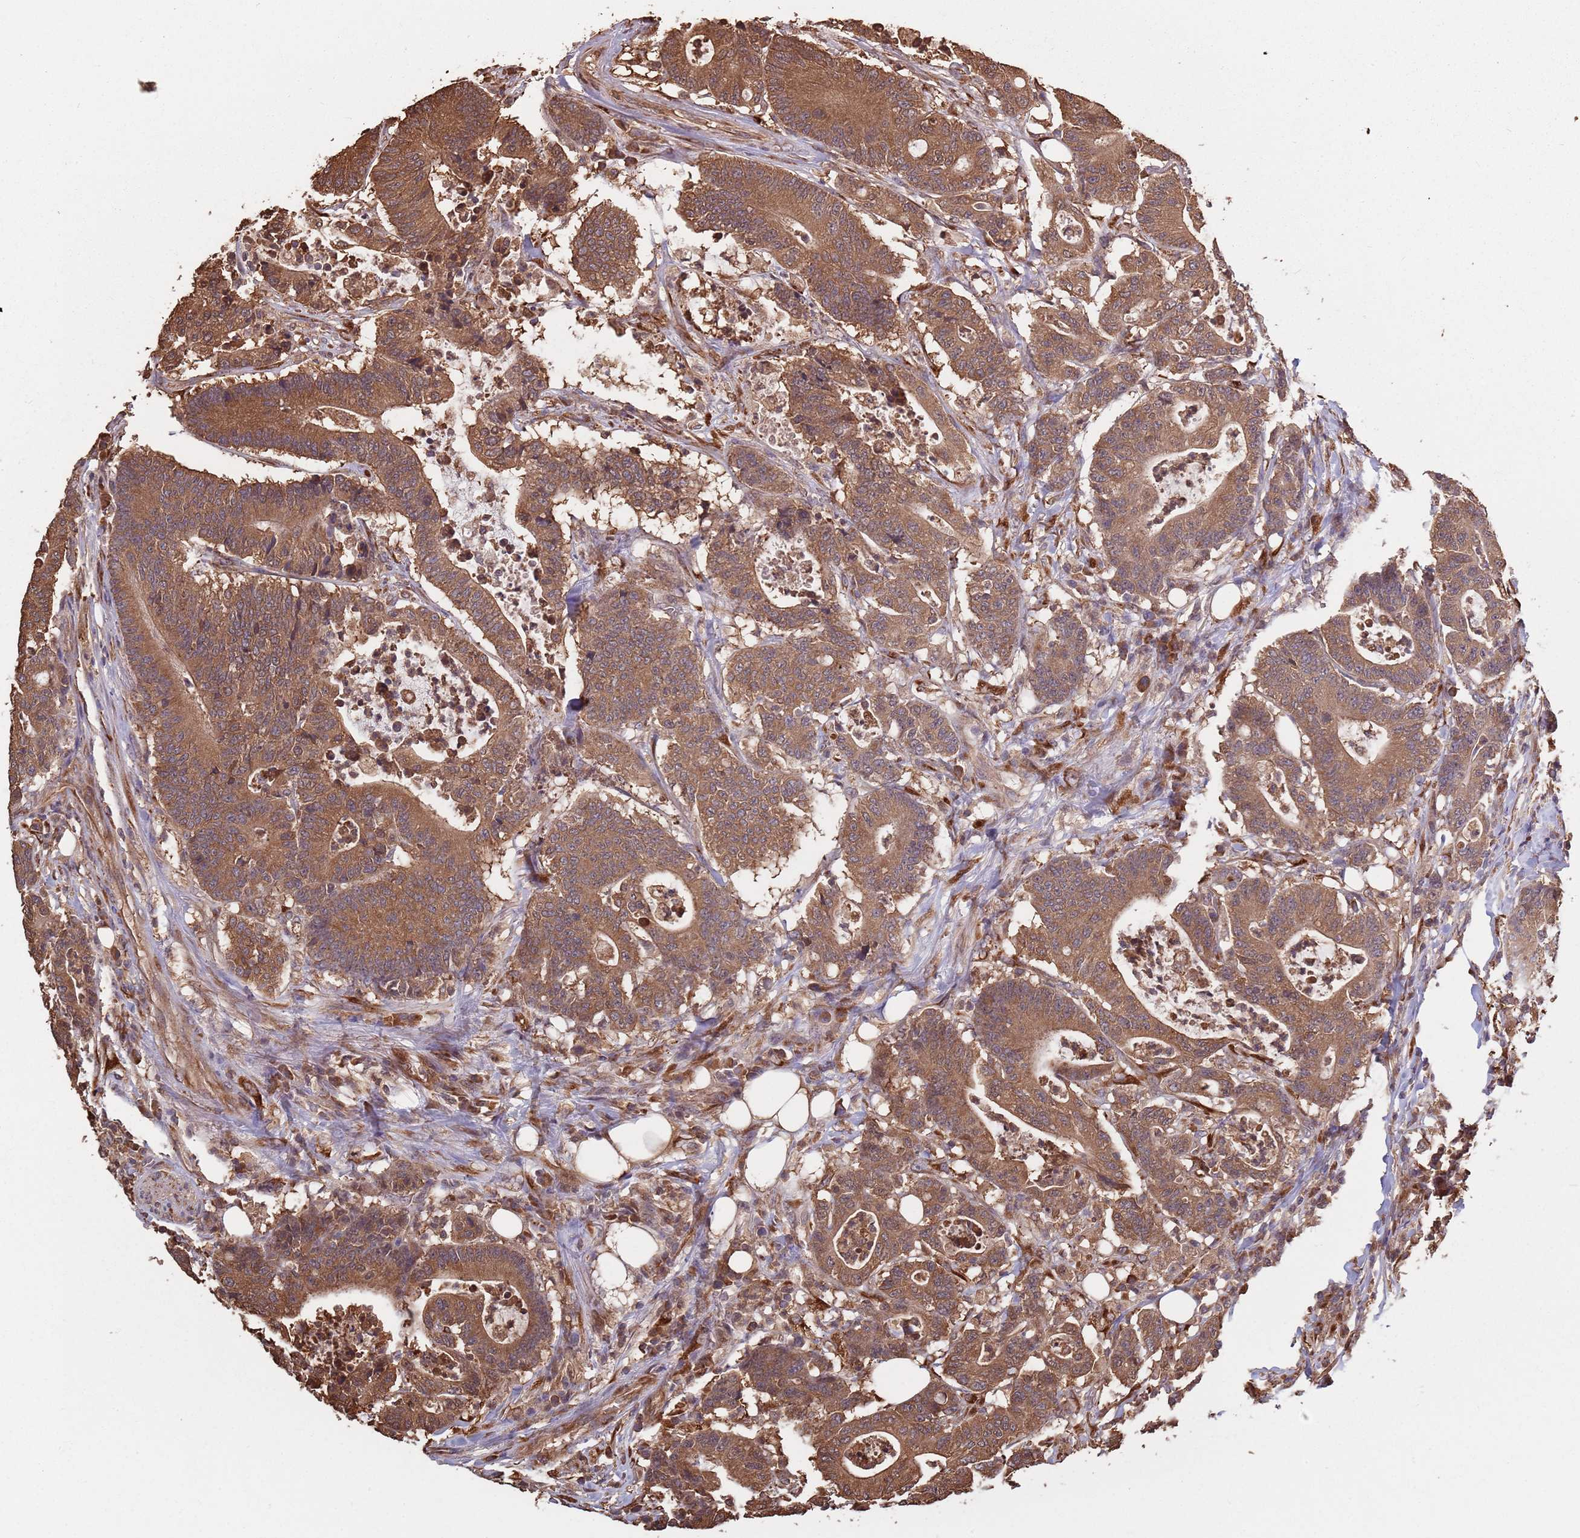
{"staining": {"intensity": "moderate", "quantity": ">75%", "location": "cytoplasmic/membranous,nuclear"}, "tissue": "colorectal cancer", "cell_type": "Tumor cells", "image_type": "cancer", "snomed": [{"axis": "morphology", "description": "Adenocarcinoma, NOS"}, {"axis": "topography", "description": "Colon"}], "caption": "Approximately >75% of tumor cells in human colorectal adenocarcinoma demonstrate moderate cytoplasmic/membranous and nuclear protein expression as visualized by brown immunohistochemical staining.", "gene": "COG4", "patient": {"sex": "female", "age": 84}}